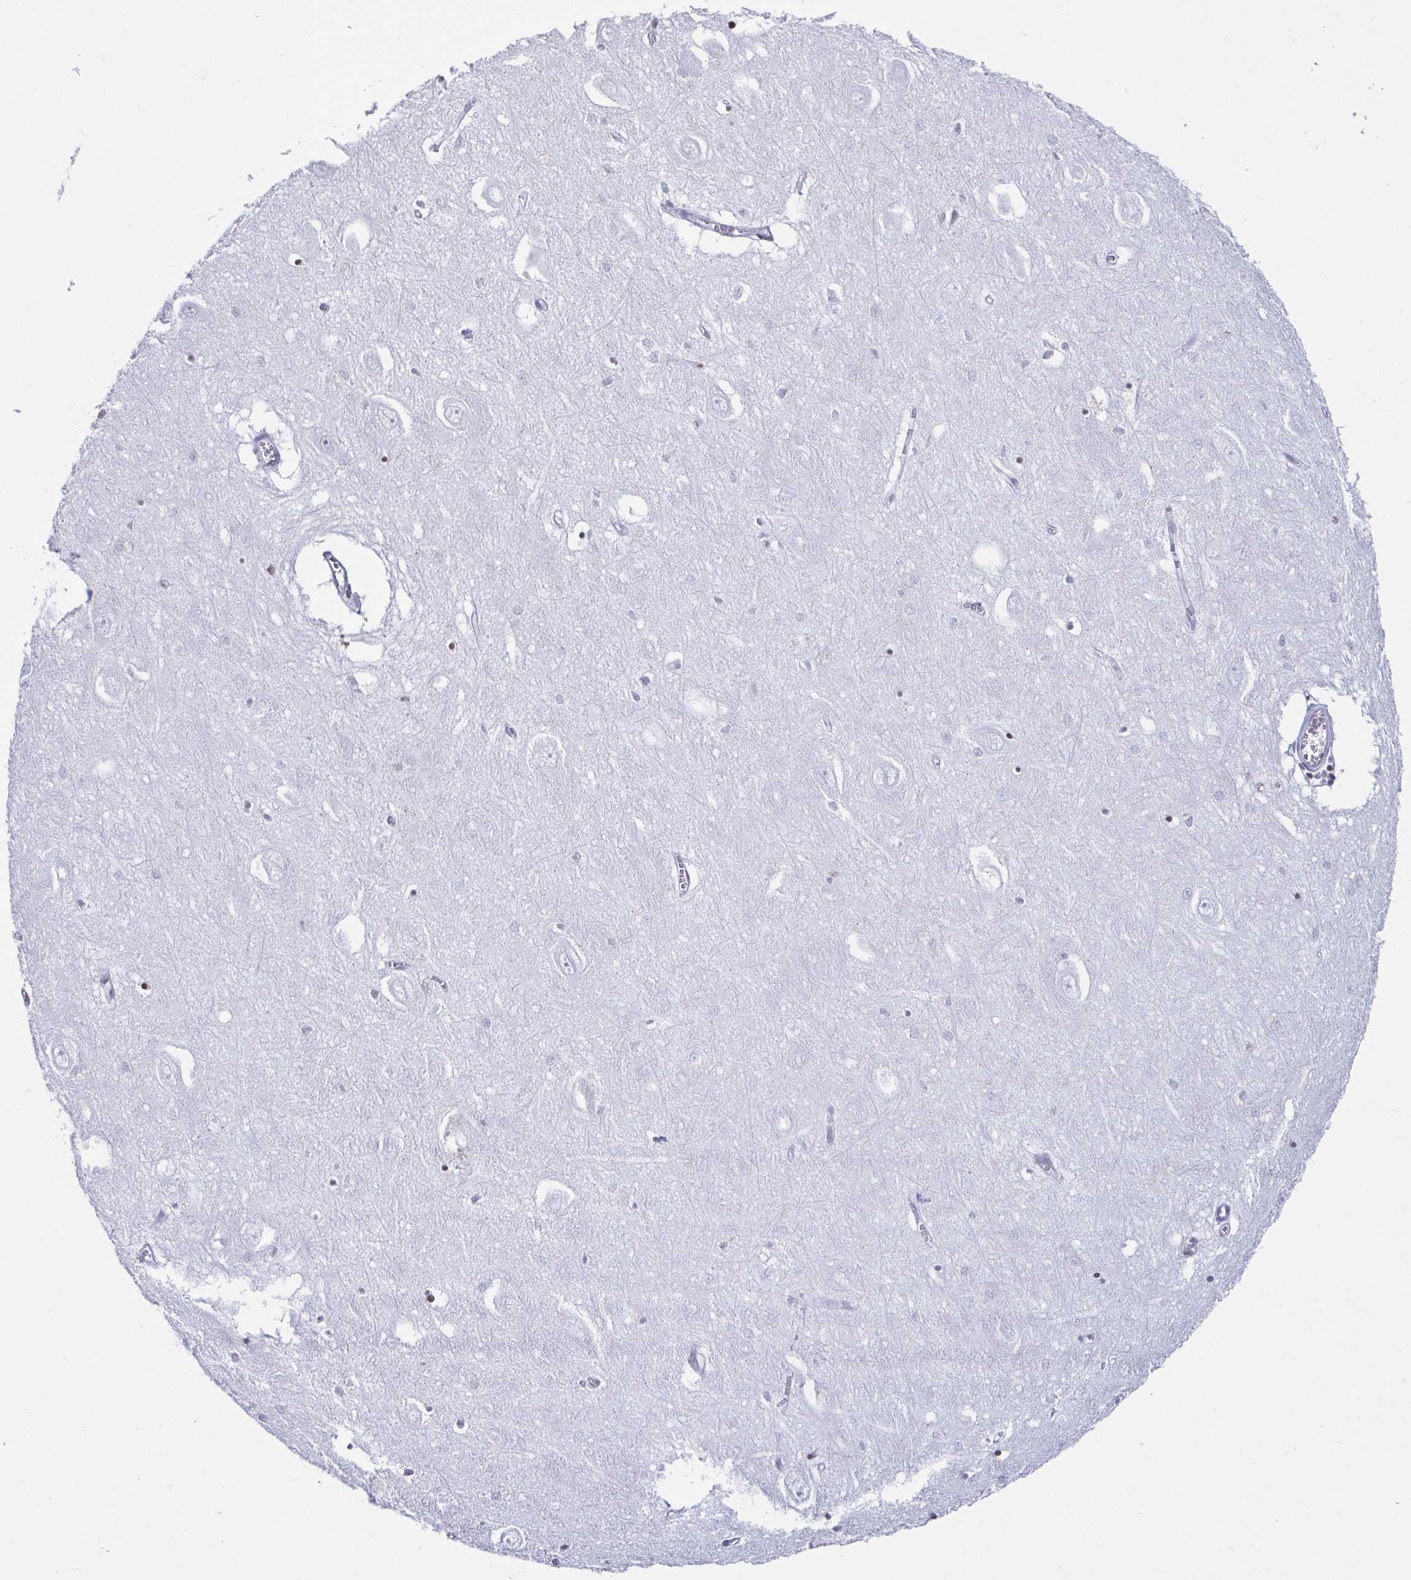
{"staining": {"intensity": "negative", "quantity": "none", "location": "none"}, "tissue": "hippocampus", "cell_type": "Glial cells", "image_type": "normal", "snomed": [{"axis": "morphology", "description": "Normal tissue, NOS"}, {"axis": "topography", "description": "Hippocampus"}], "caption": "Hippocampus was stained to show a protein in brown. There is no significant staining in glial cells. (Immunohistochemistry, brightfield microscopy, high magnification).", "gene": "VCX2", "patient": {"sex": "female", "age": 64}}